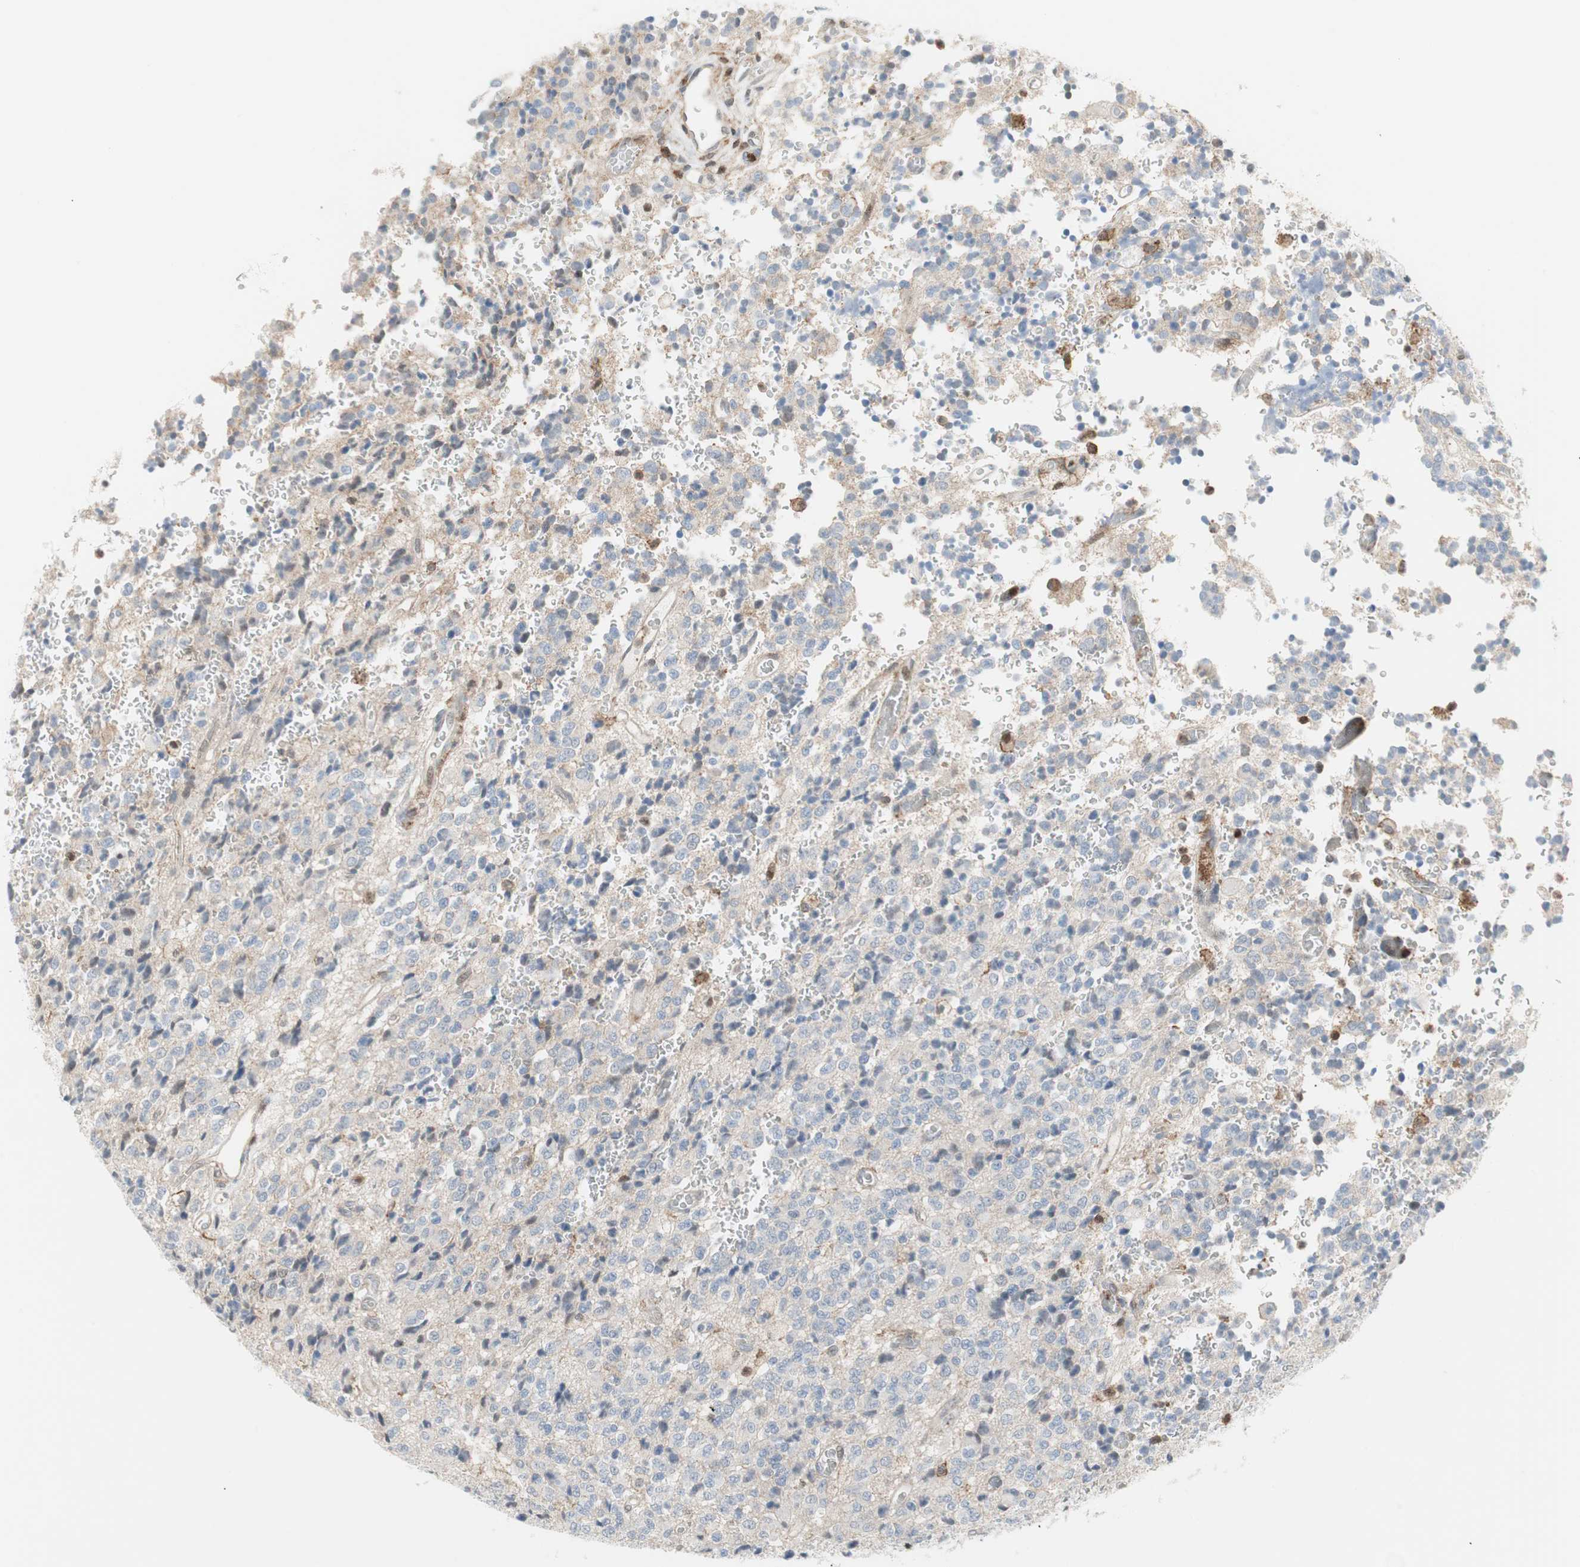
{"staining": {"intensity": "negative", "quantity": "none", "location": "none"}, "tissue": "glioma", "cell_type": "Tumor cells", "image_type": "cancer", "snomed": [{"axis": "morphology", "description": "Glioma, malignant, High grade"}, {"axis": "topography", "description": "pancreas cauda"}], "caption": "DAB immunohistochemical staining of malignant glioma (high-grade) displays no significant staining in tumor cells.", "gene": "PPP1CA", "patient": {"sex": "male", "age": 60}}